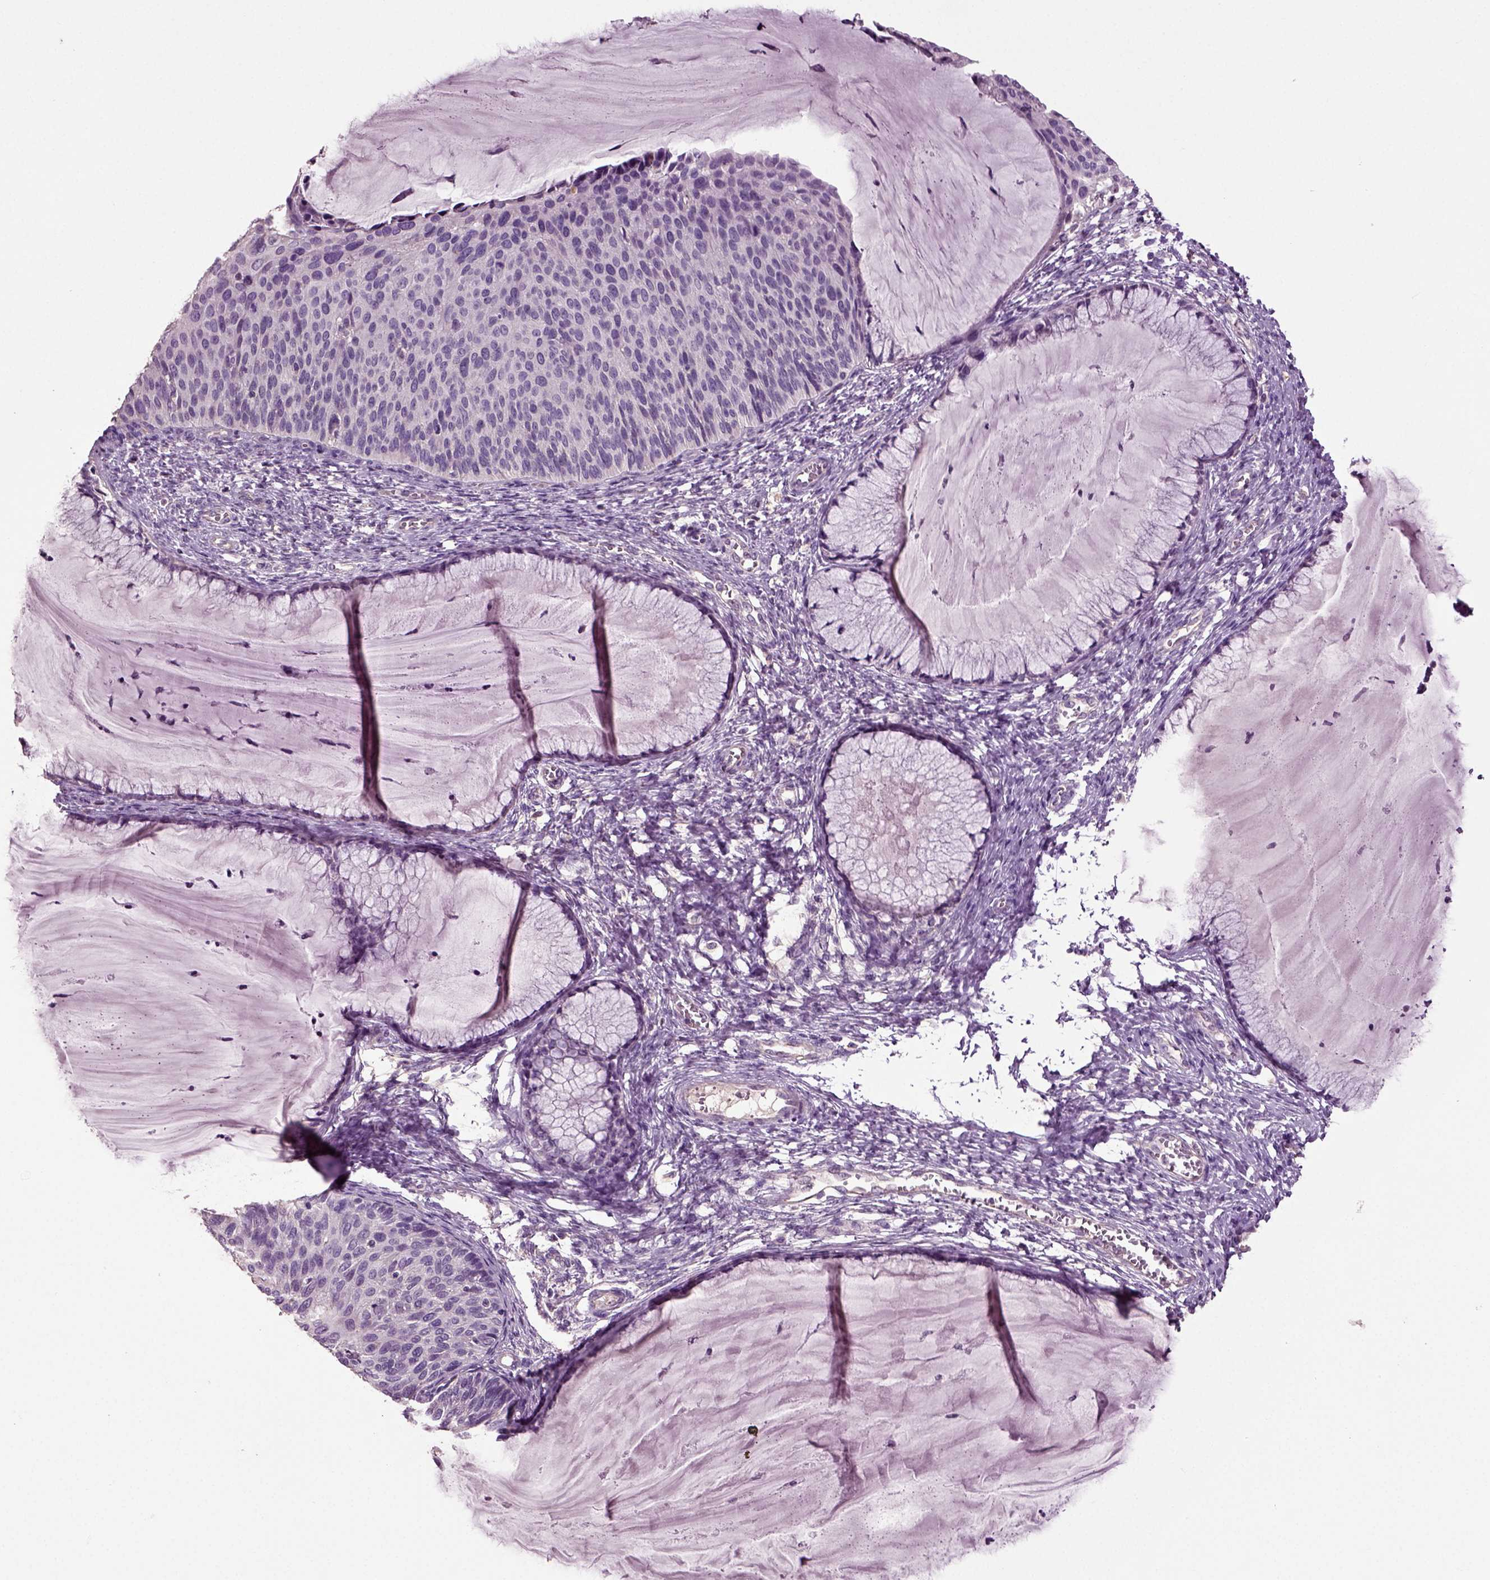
{"staining": {"intensity": "negative", "quantity": "none", "location": "none"}, "tissue": "cervical cancer", "cell_type": "Tumor cells", "image_type": "cancer", "snomed": [{"axis": "morphology", "description": "Squamous cell carcinoma, NOS"}, {"axis": "topography", "description": "Cervix"}], "caption": "Cervical squamous cell carcinoma was stained to show a protein in brown. There is no significant positivity in tumor cells.", "gene": "DEFB118", "patient": {"sex": "female", "age": 36}}